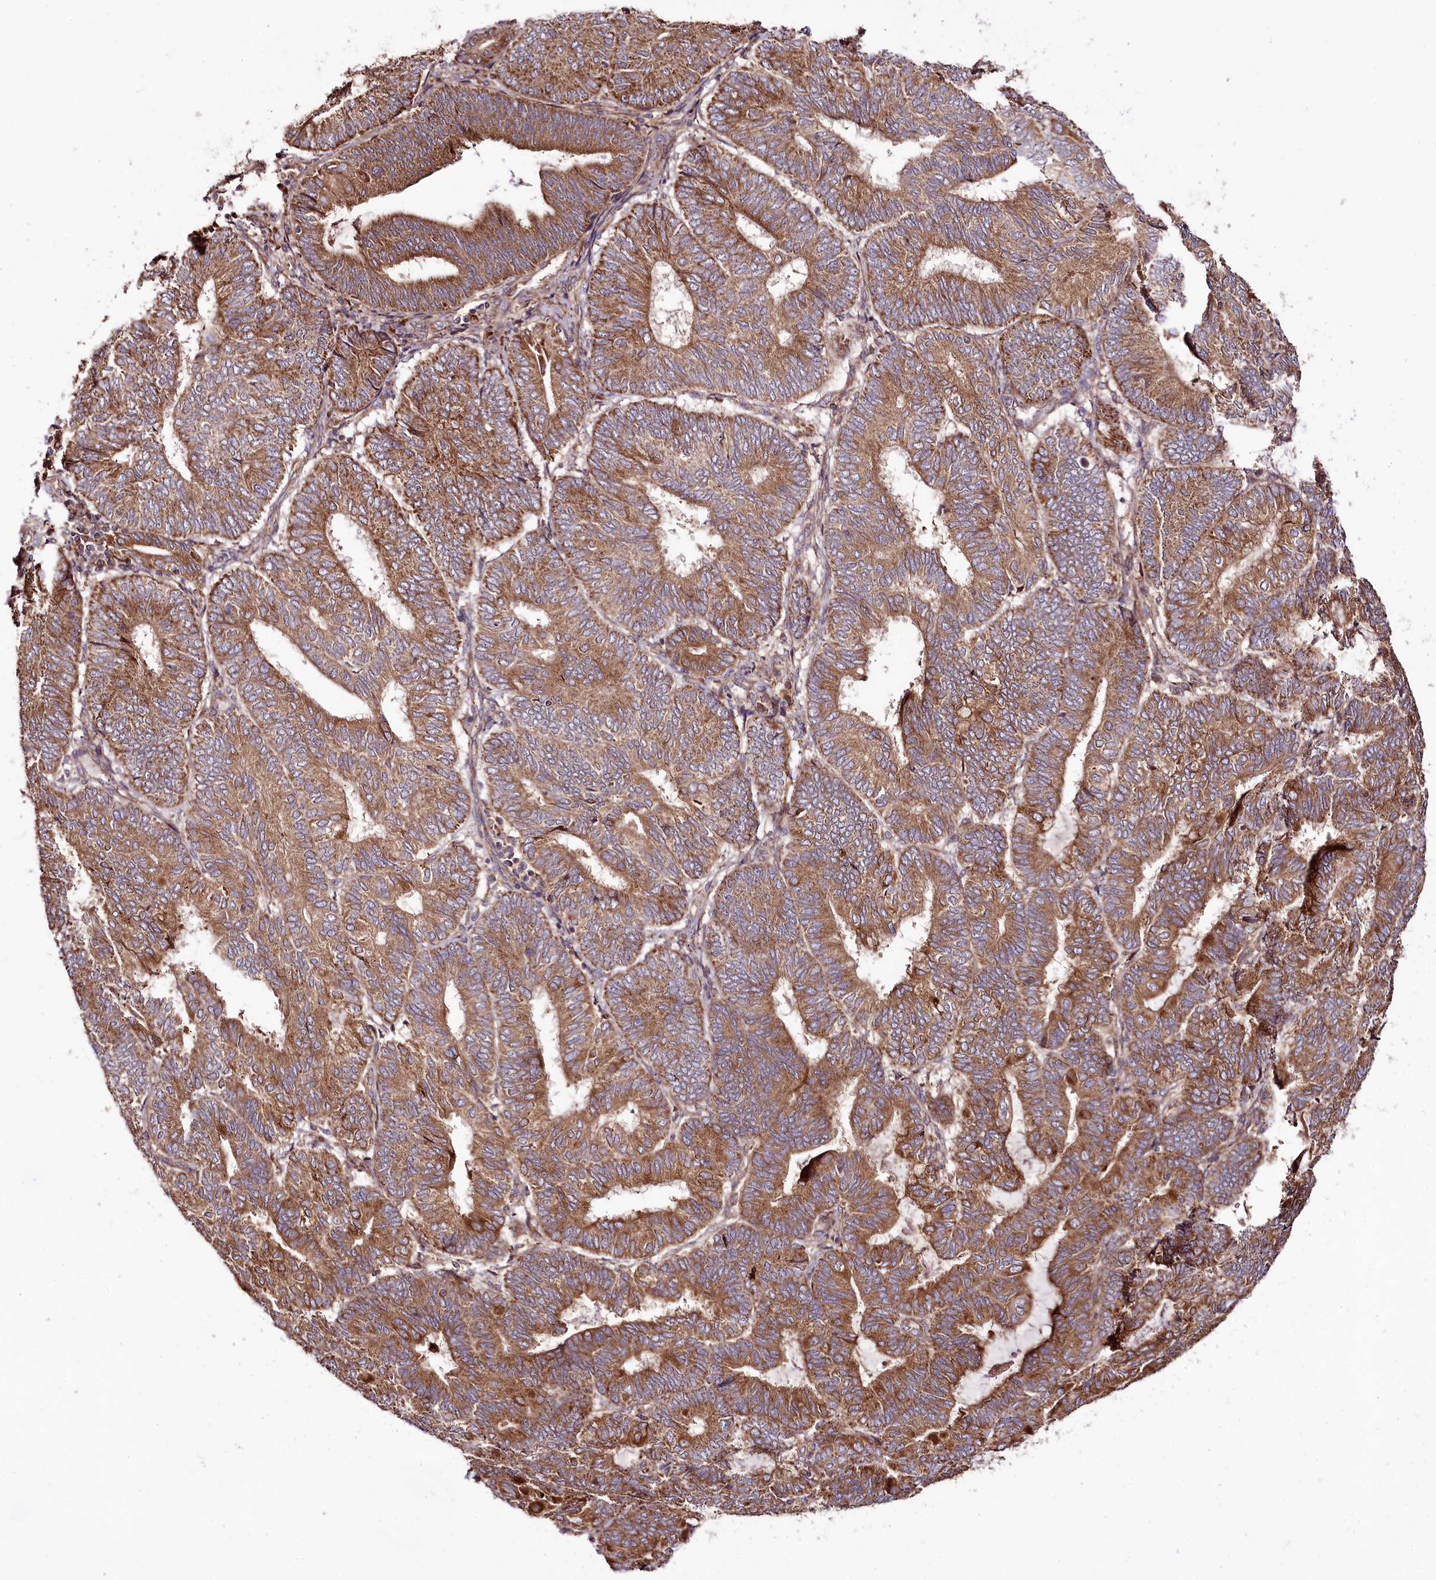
{"staining": {"intensity": "strong", "quantity": ">75%", "location": "cytoplasmic/membranous"}, "tissue": "endometrial cancer", "cell_type": "Tumor cells", "image_type": "cancer", "snomed": [{"axis": "morphology", "description": "Adenocarcinoma, NOS"}, {"axis": "topography", "description": "Endometrium"}], "caption": "The image shows immunohistochemical staining of endometrial adenocarcinoma. There is strong cytoplasmic/membranous staining is present in about >75% of tumor cells.", "gene": "RAB7A", "patient": {"sex": "female", "age": 81}}